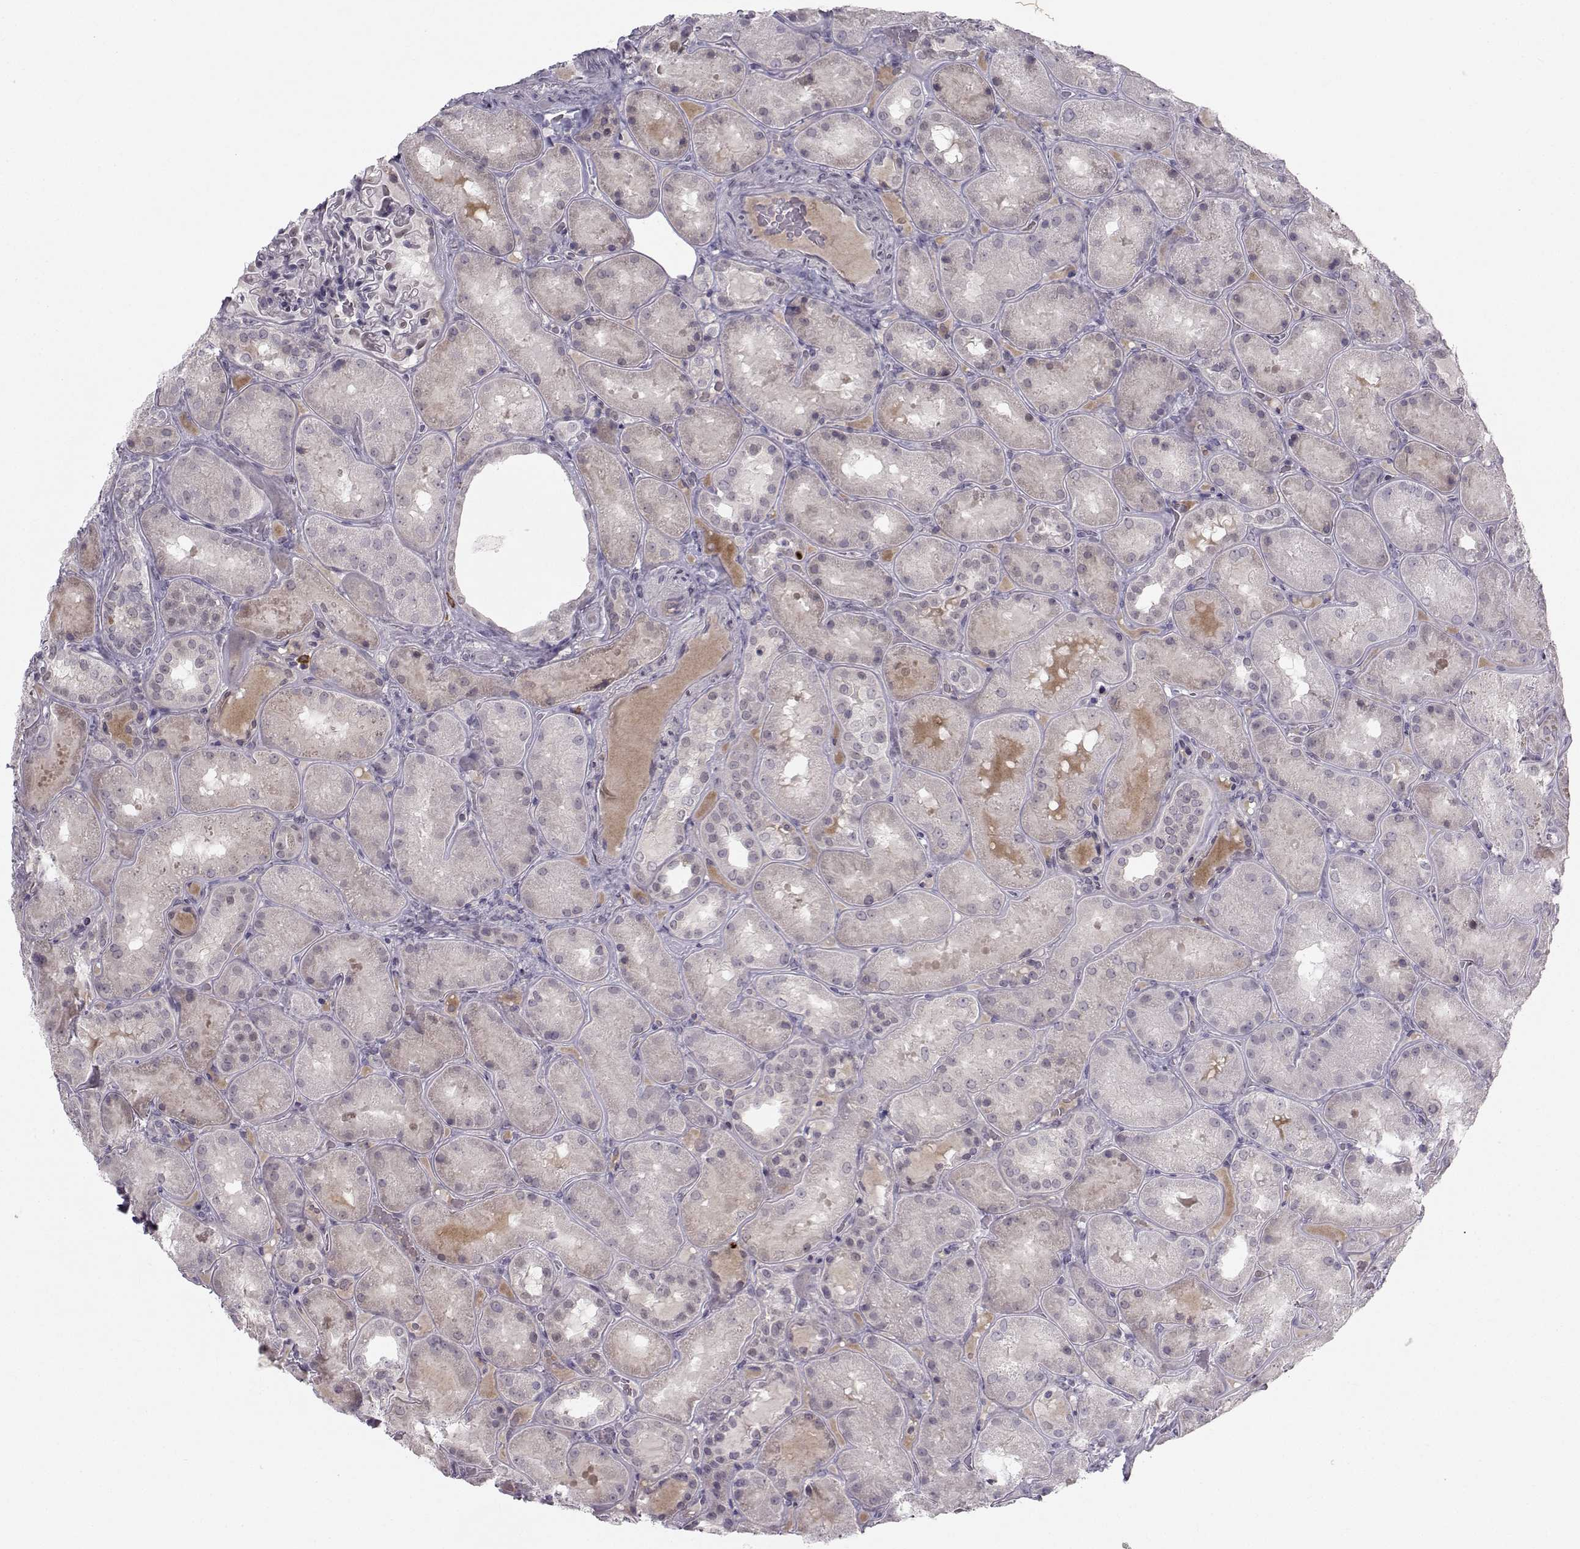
{"staining": {"intensity": "negative", "quantity": "none", "location": "none"}, "tissue": "kidney", "cell_type": "Cells in glomeruli", "image_type": "normal", "snomed": [{"axis": "morphology", "description": "Normal tissue, NOS"}, {"axis": "topography", "description": "Kidney"}], "caption": "Cells in glomeruli are negative for brown protein staining in normal kidney. (DAB (3,3'-diaminobenzidine) IHC with hematoxylin counter stain).", "gene": "LRP8", "patient": {"sex": "male", "age": 73}}